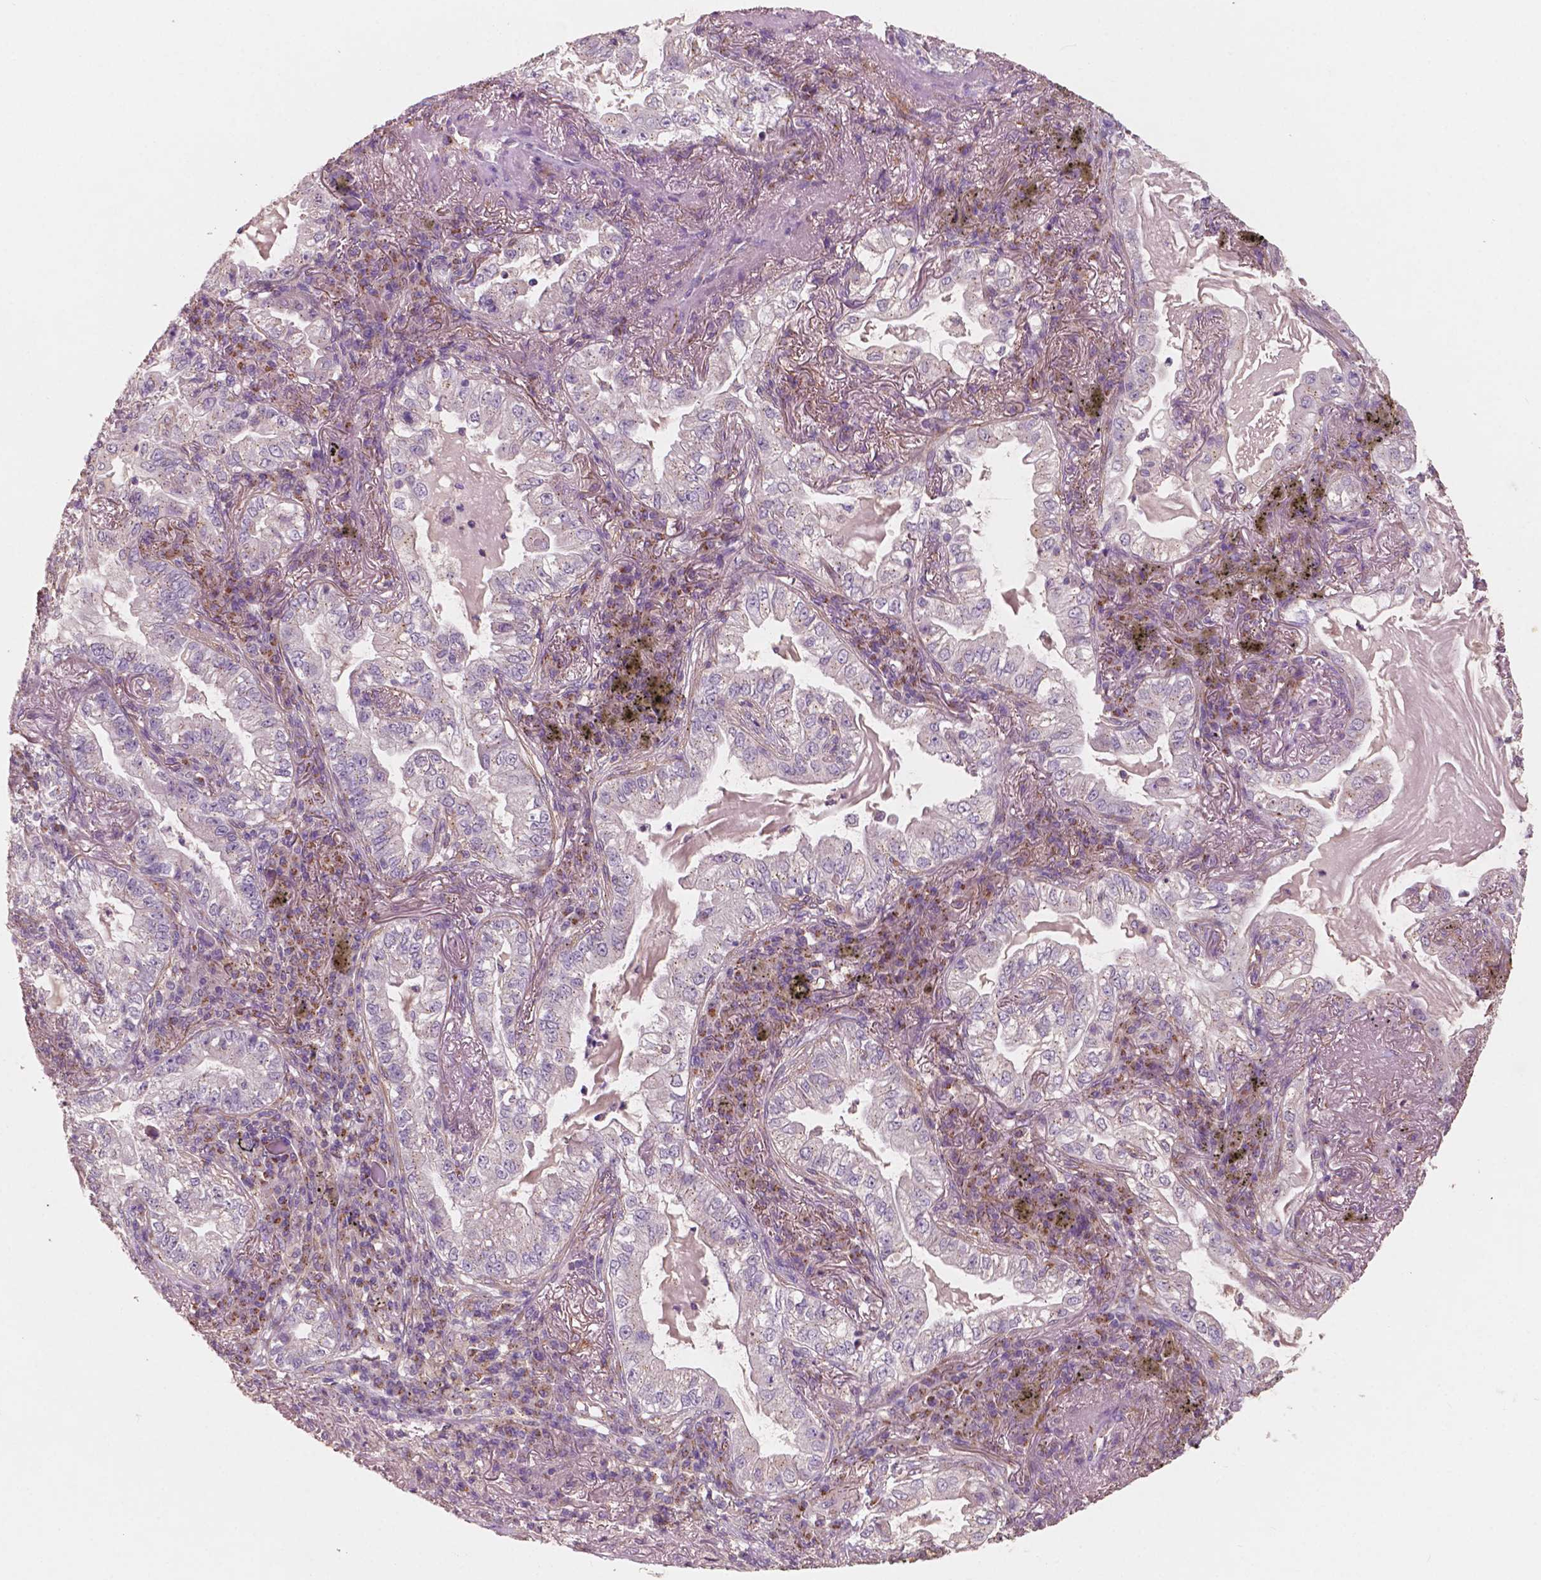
{"staining": {"intensity": "negative", "quantity": "none", "location": "none"}, "tissue": "lung cancer", "cell_type": "Tumor cells", "image_type": "cancer", "snomed": [{"axis": "morphology", "description": "Adenocarcinoma, NOS"}, {"axis": "topography", "description": "Lung"}], "caption": "A high-resolution photomicrograph shows immunohistochemistry staining of lung adenocarcinoma, which displays no significant positivity in tumor cells. The staining was performed using DAB to visualize the protein expression in brown, while the nuclei were stained in blue with hematoxylin (Magnification: 20x).", "gene": "CHPT1", "patient": {"sex": "female", "age": 73}}